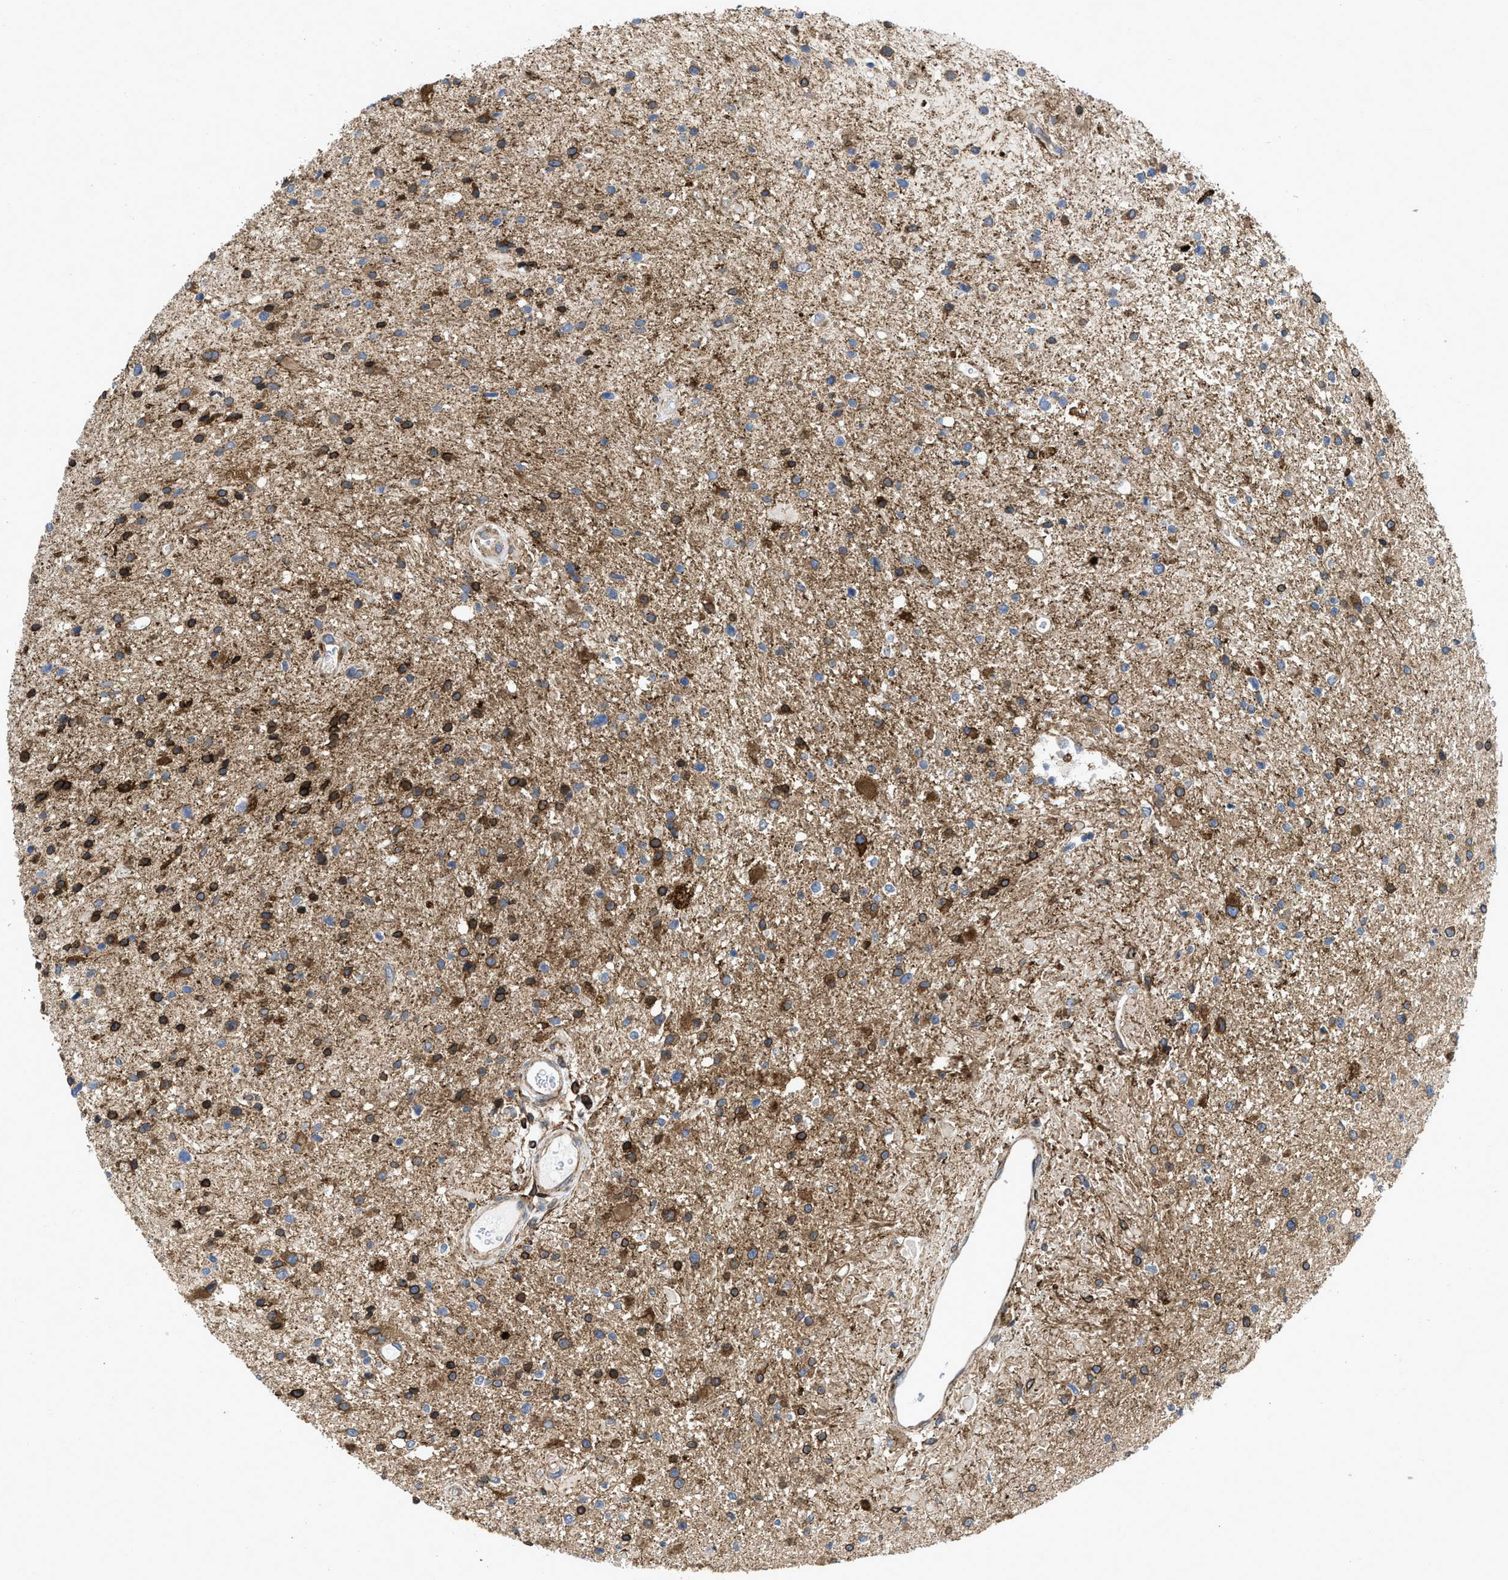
{"staining": {"intensity": "strong", "quantity": "25%-75%", "location": "cytoplasmic/membranous"}, "tissue": "glioma", "cell_type": "Tumor cells", "image_type": "cancer", "snomed": [{"axis": "morphology", "description": "Glioma, malignant, High grade"}, {"axis": "topography", "description": "Brain"}], "caption": "Protein expression analysis of malignant glioma (high-grade) shows strong cytoplasmic/membranous expression in about 25%-75% of tumor cells. (IHC, brightfield microscopy, high magnification).", "gene": "ERLIN2", "patient": {"sex": "male", "age": 33}}